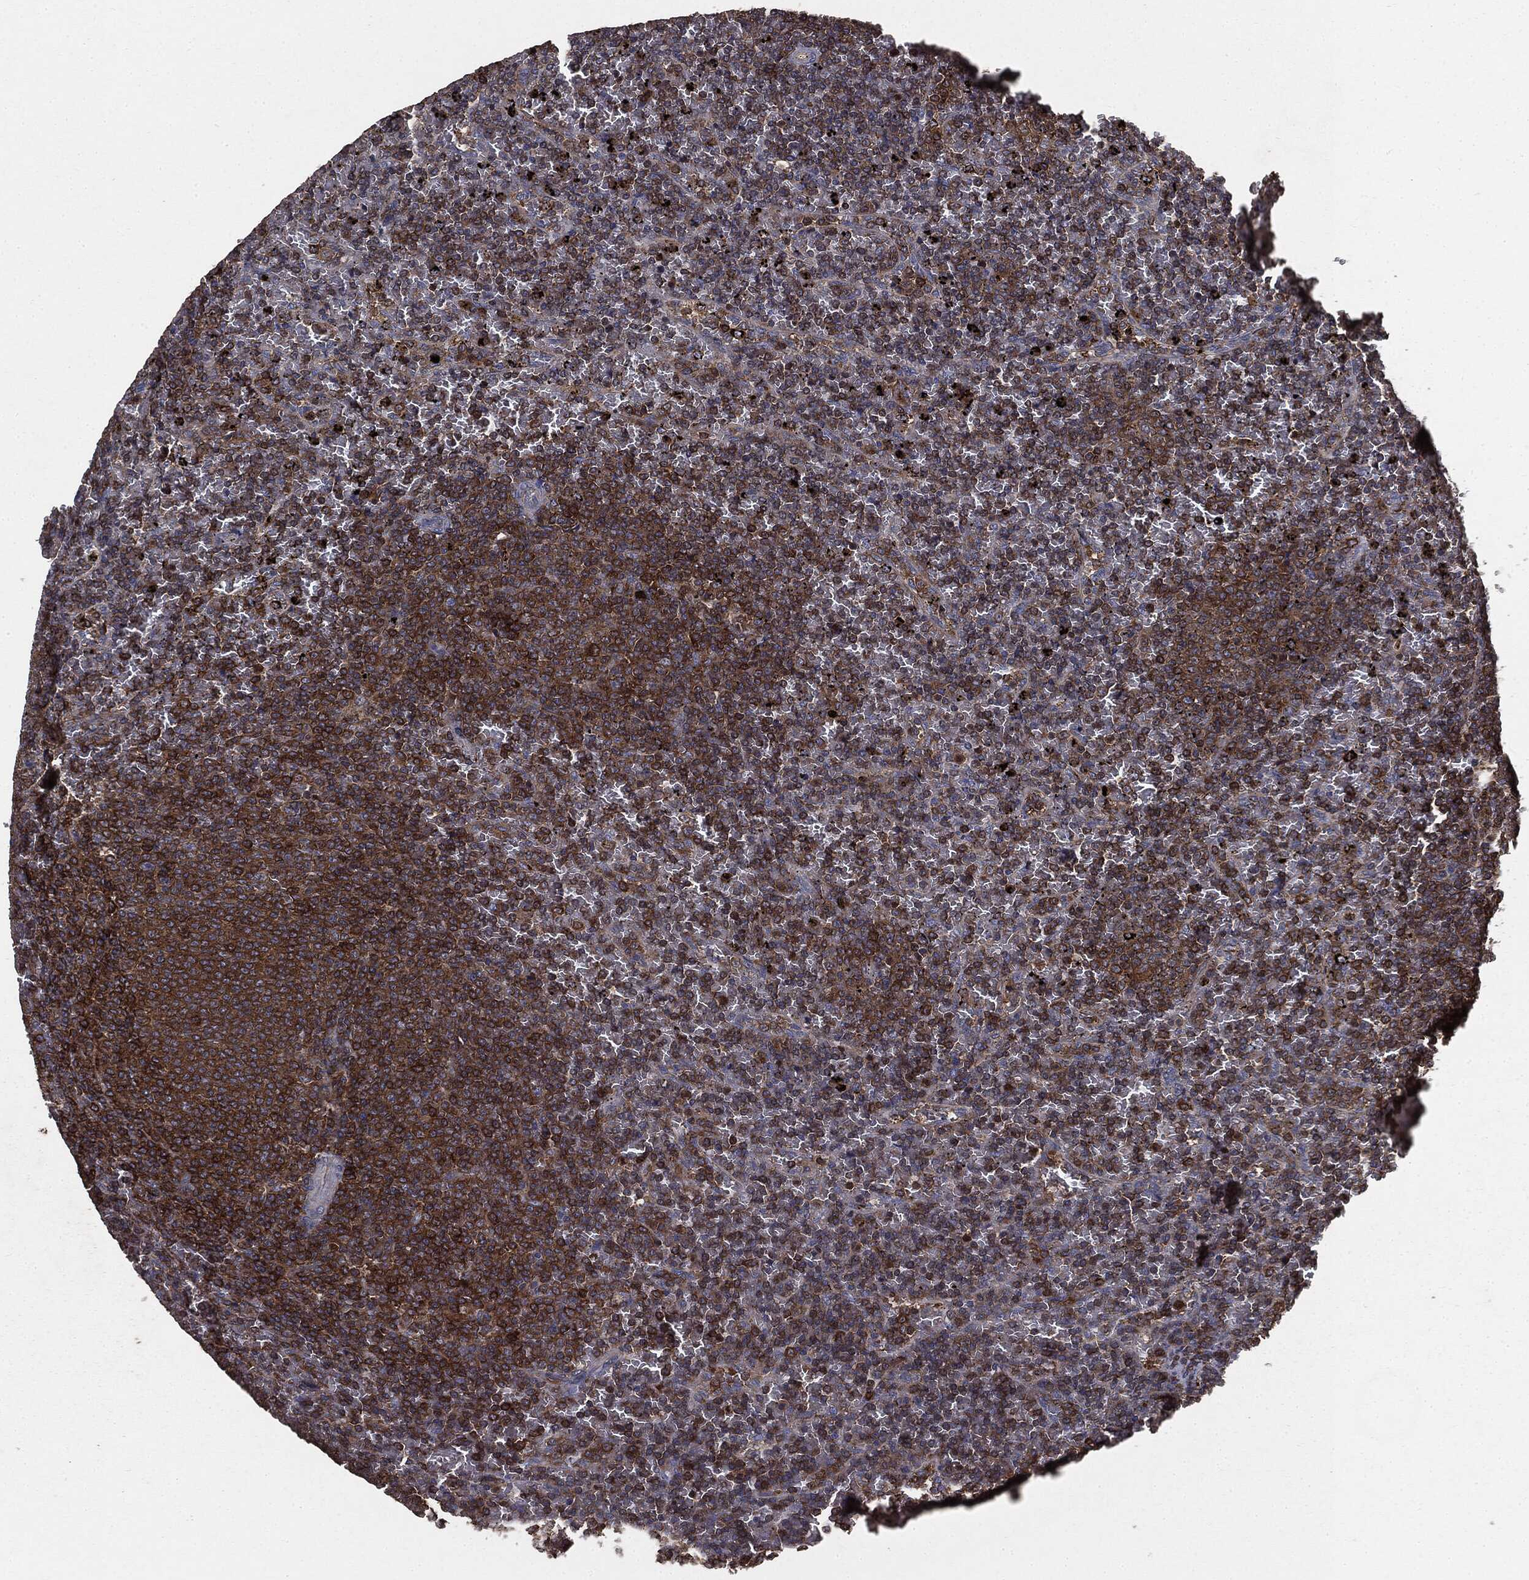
{"staining": {"intensity": "strong", "quantity": "25%-75%", "location": "cytoplasmic/membranous"}, "tissue": "lymphoma", "cell_type": "Tumor cells", "image_type": "cancer", "snomed": [{"axis": "morphology", "description": "Malignant lymphoma, non-Hodgkin's type, Low grade"}, {"axis": "topography", "description": "Spleen"}], "caption": "Lymphoma stained for a protein (brown) demonstrates strong cytoplasmic/membranous positive positivity in approximately 25%-75% of tumor cells.", "gene": "GNB5", "patient": {"sex": "female", "age": 77}}